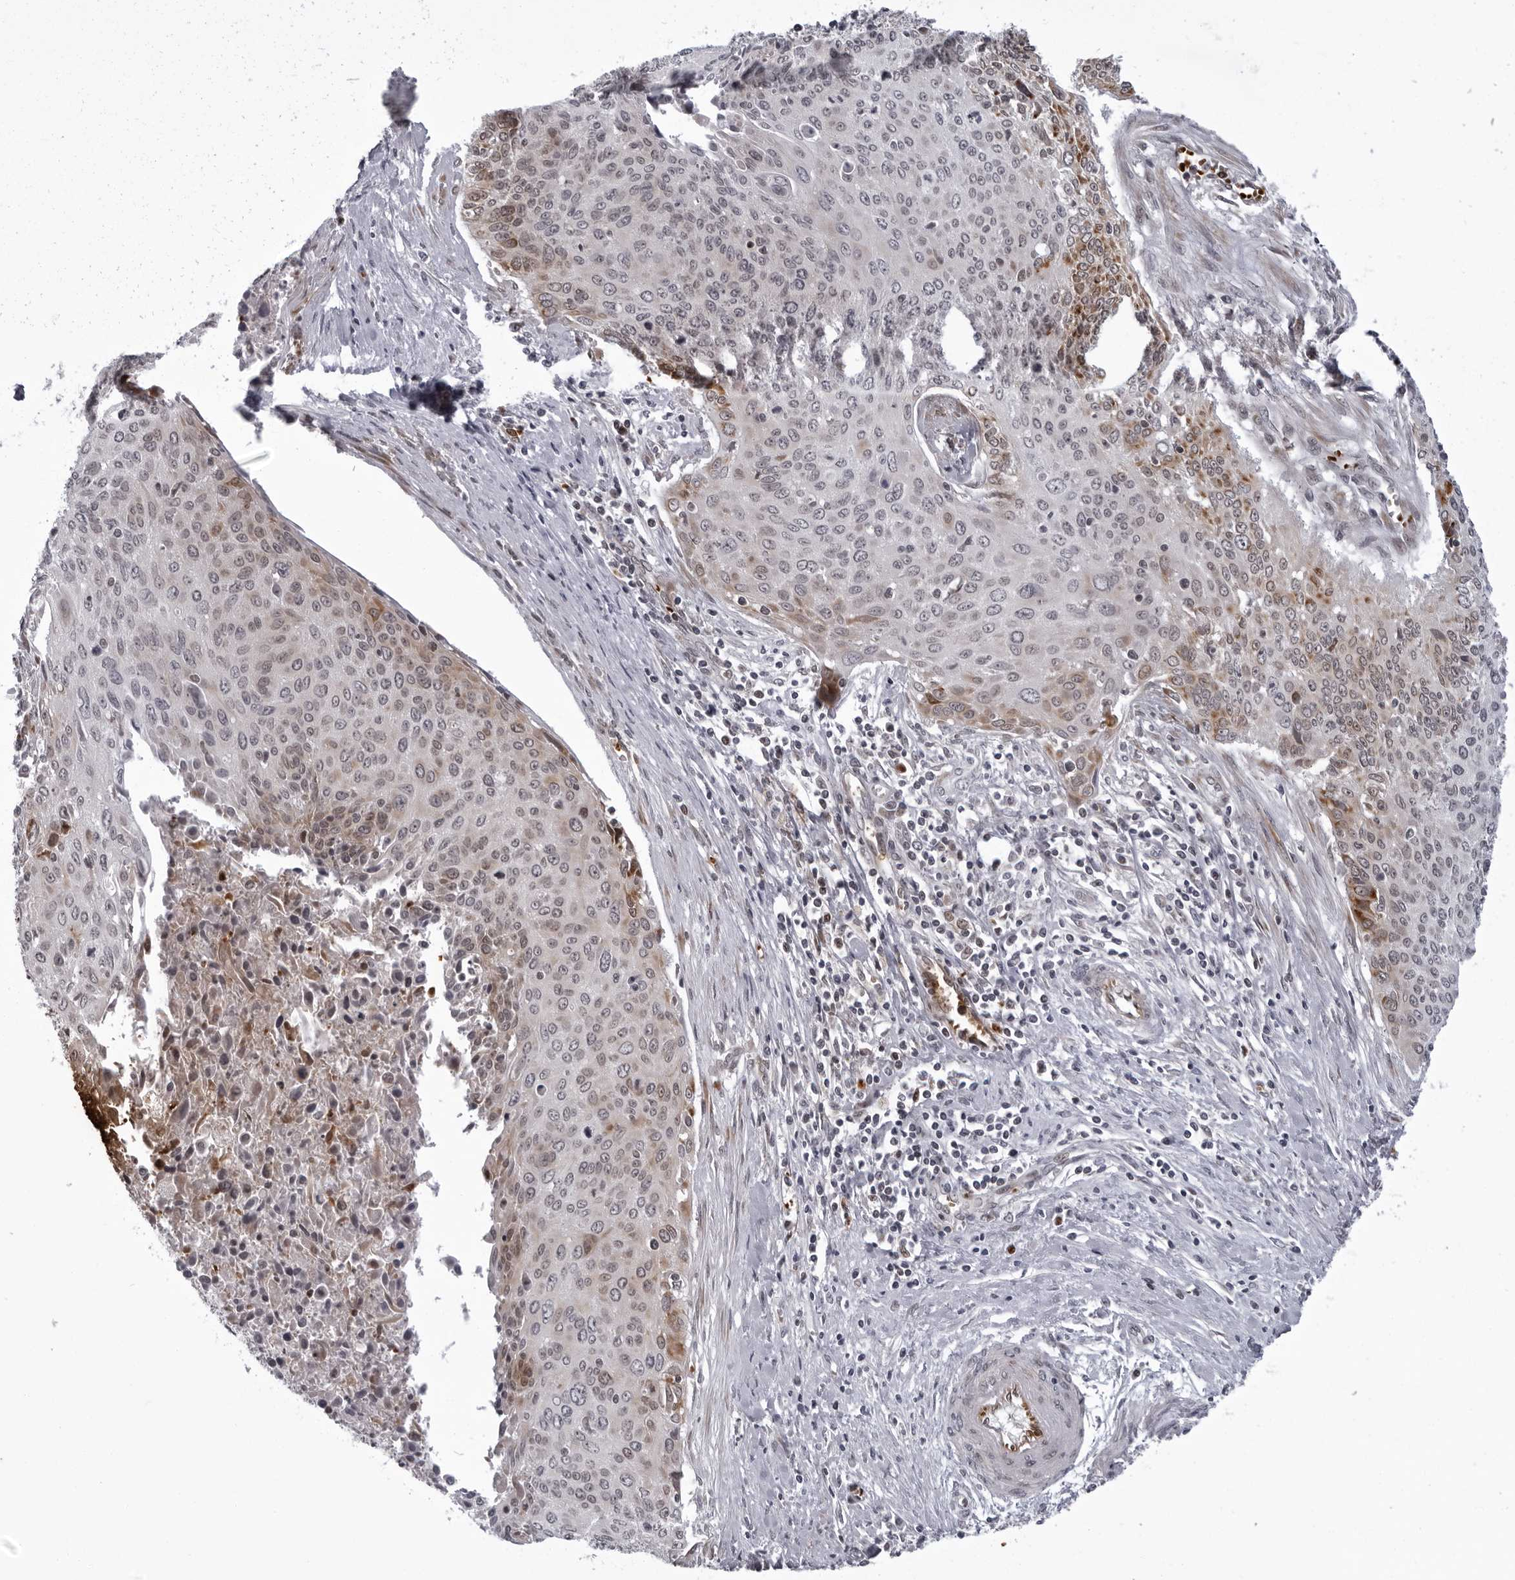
{"staining": {"intensity": "moderate", "quantity": "<25%", "location": "cytoplasmic/membranous"}, "tissue": "cervical cancer", "cell_type": "Tumor cells", "image_type": "cancer", "snomed": [{"axis": "morphology", "description": "Squamous cell carcinoma, NOS"}, {"axis": "topography", "description": "Cervix"}], "caption": "The histopathology image reveals immunohistochemical staining of cervical cancer (squamous cell carcinoma). There is moderate cytoplasmic/membranous staining is identified in about <25% of tumor cells. (brown staining indicates protein expression, while blue staining denotes nuclei).", "gene": "THOP1", "patient": {"sex": "female", "age": 55}}